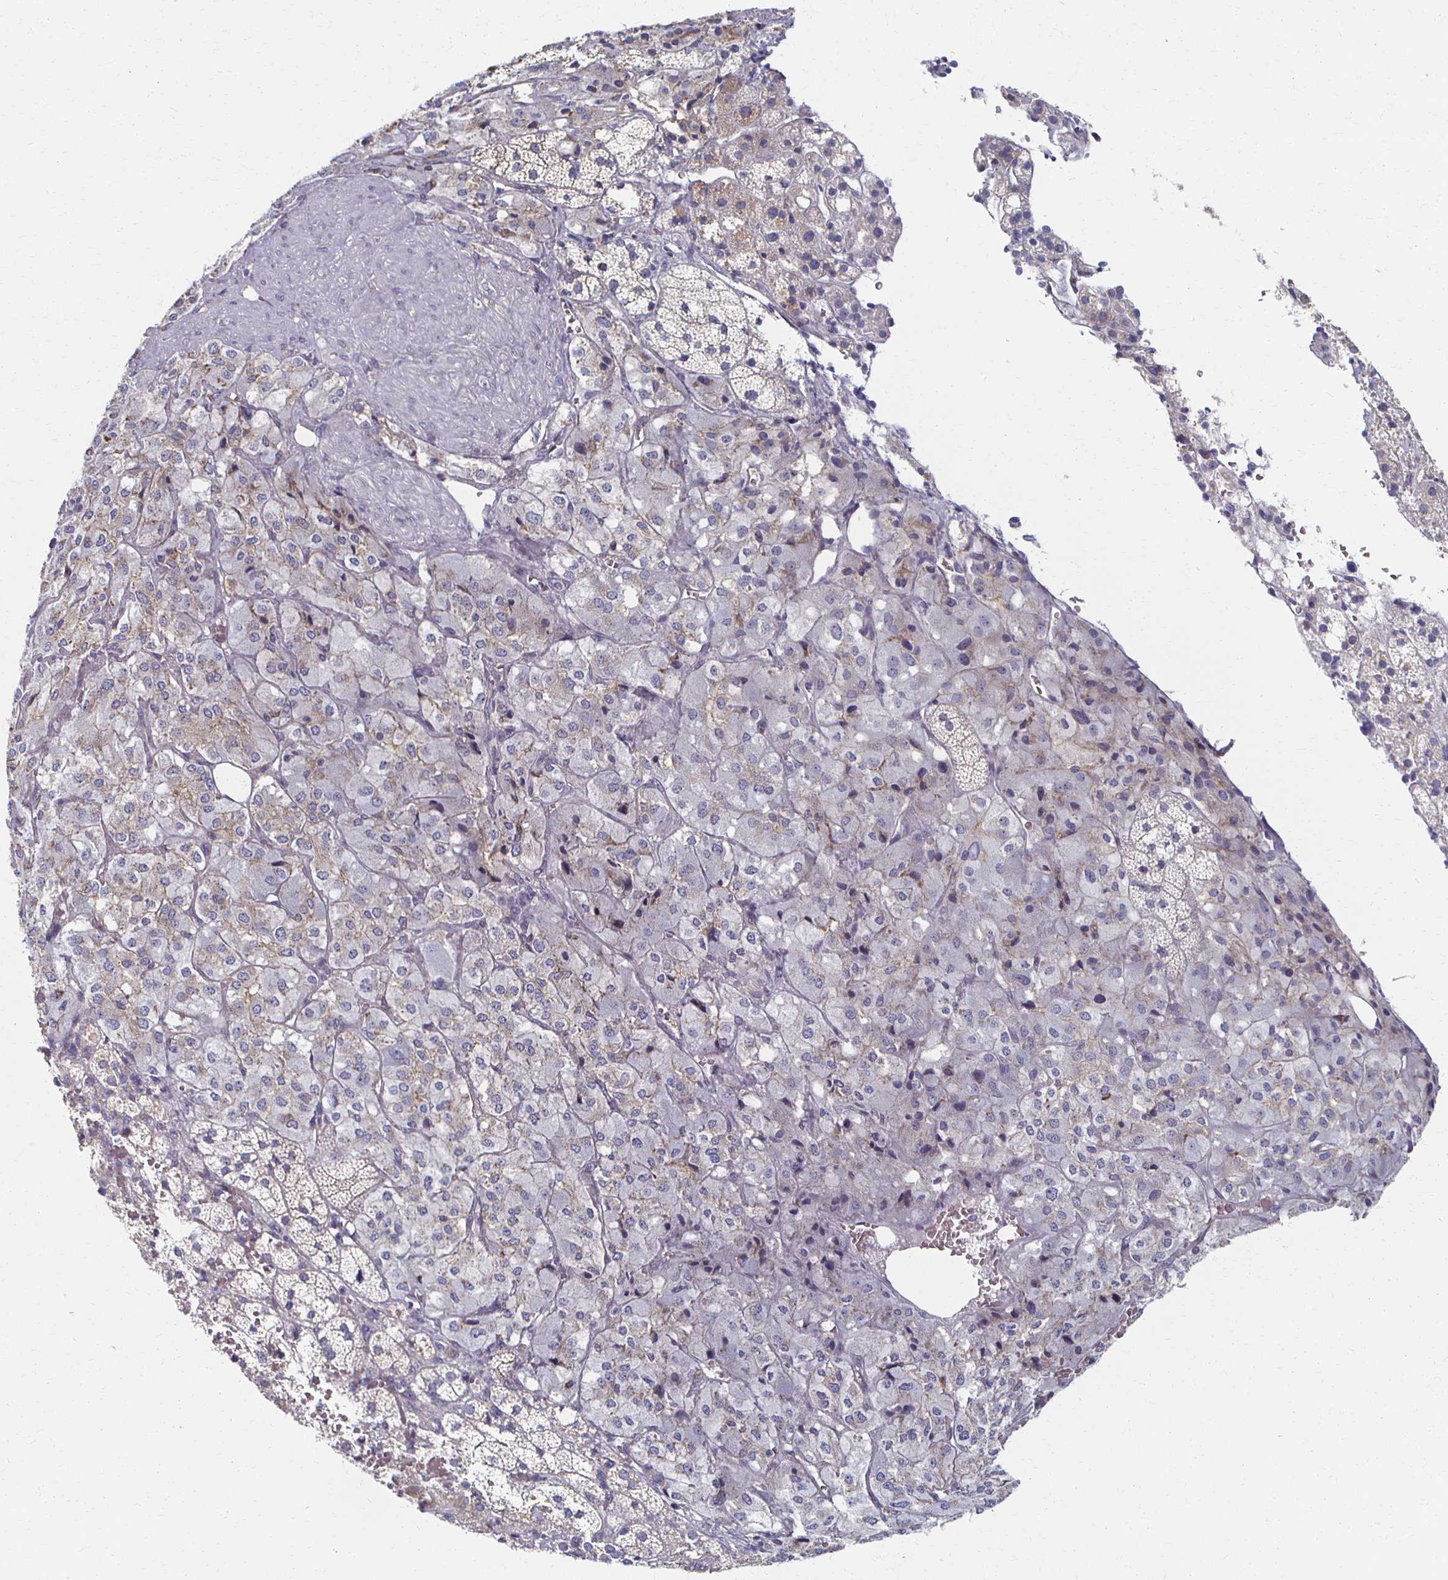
{"staining": {"intensity": "weak", "quantity": "<25%", "location": "cytoplasmic/membranous"}, "tissue": "adrenal gland", "cell_type": "Glandular cells", "image_type": "normal", "snomed": [{"axis": "morphology", "description": "Normal tissue, NOS"}, {"axis": "topography", "description": "Adrenal gland"}], "caption": "A high-resolution histopathology image shows IHC staining of benign adrenal gland, which reveals no significant staining in glandular cells.", "gene": "ATP1A3", "patient": {"sex": "male", "age": 53}}